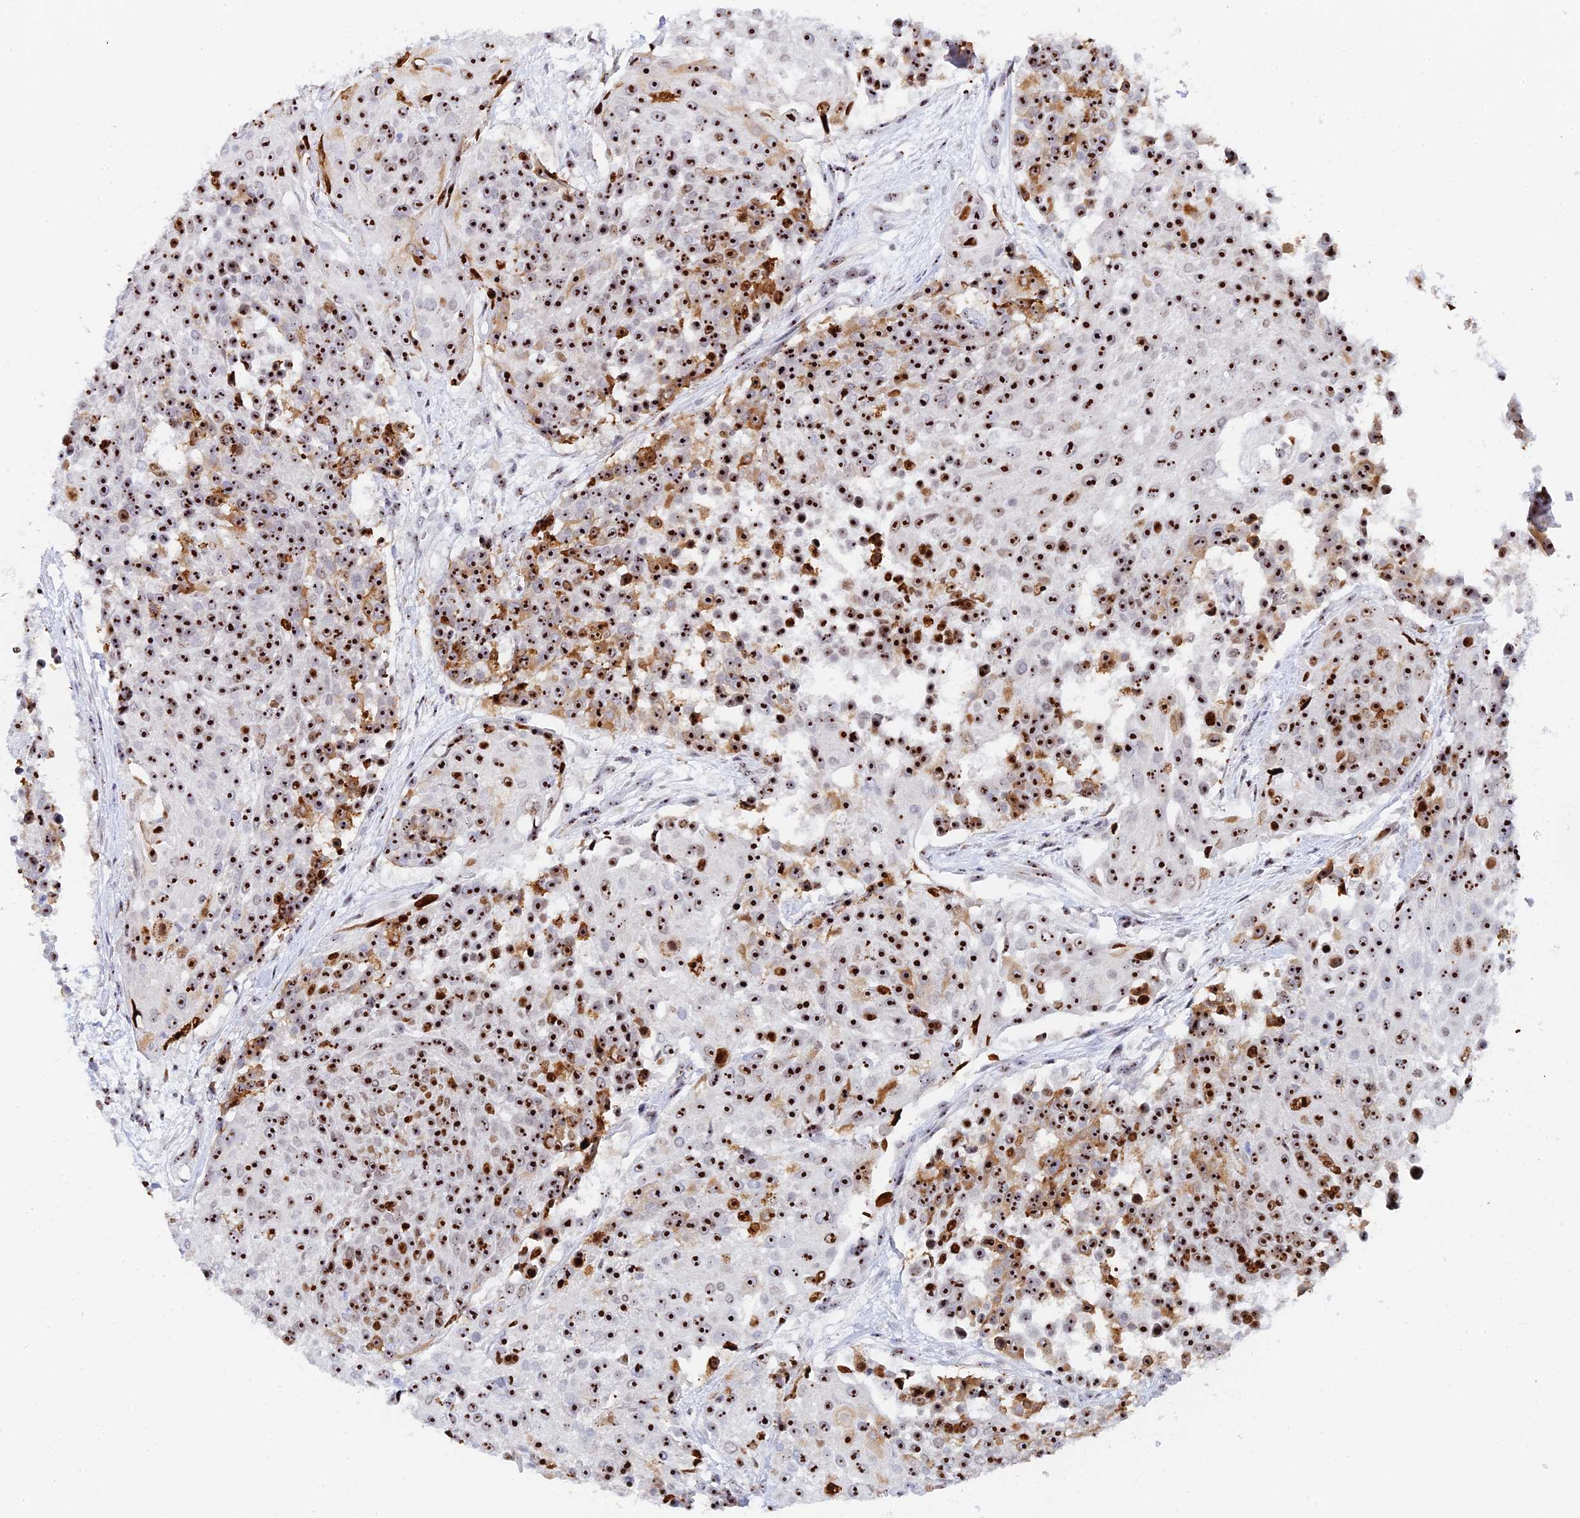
{"staining": {"intensity": "strong", "quantity": ">75%", "location": "cytoplasmic/membranous,nuclear"}, "tissue": "urothelial cancer", "cell_type": "Tumor cells", "image_type": "cancer", "snomed": [{"axis": "morphology", "description": "Urothelial carcinoma, High grade"}, {"axis": "topography", "description": "Urinary bladder"}], "caption": "Immunohistochemical staining of high-grade urothelial carcinoma displays high levels of strong cytoplasmic/membranous and nuclear staining in about >75% of tumor cells.", "gene": "RSL1D1", "patient": {"sex": "female", "age": 63}}